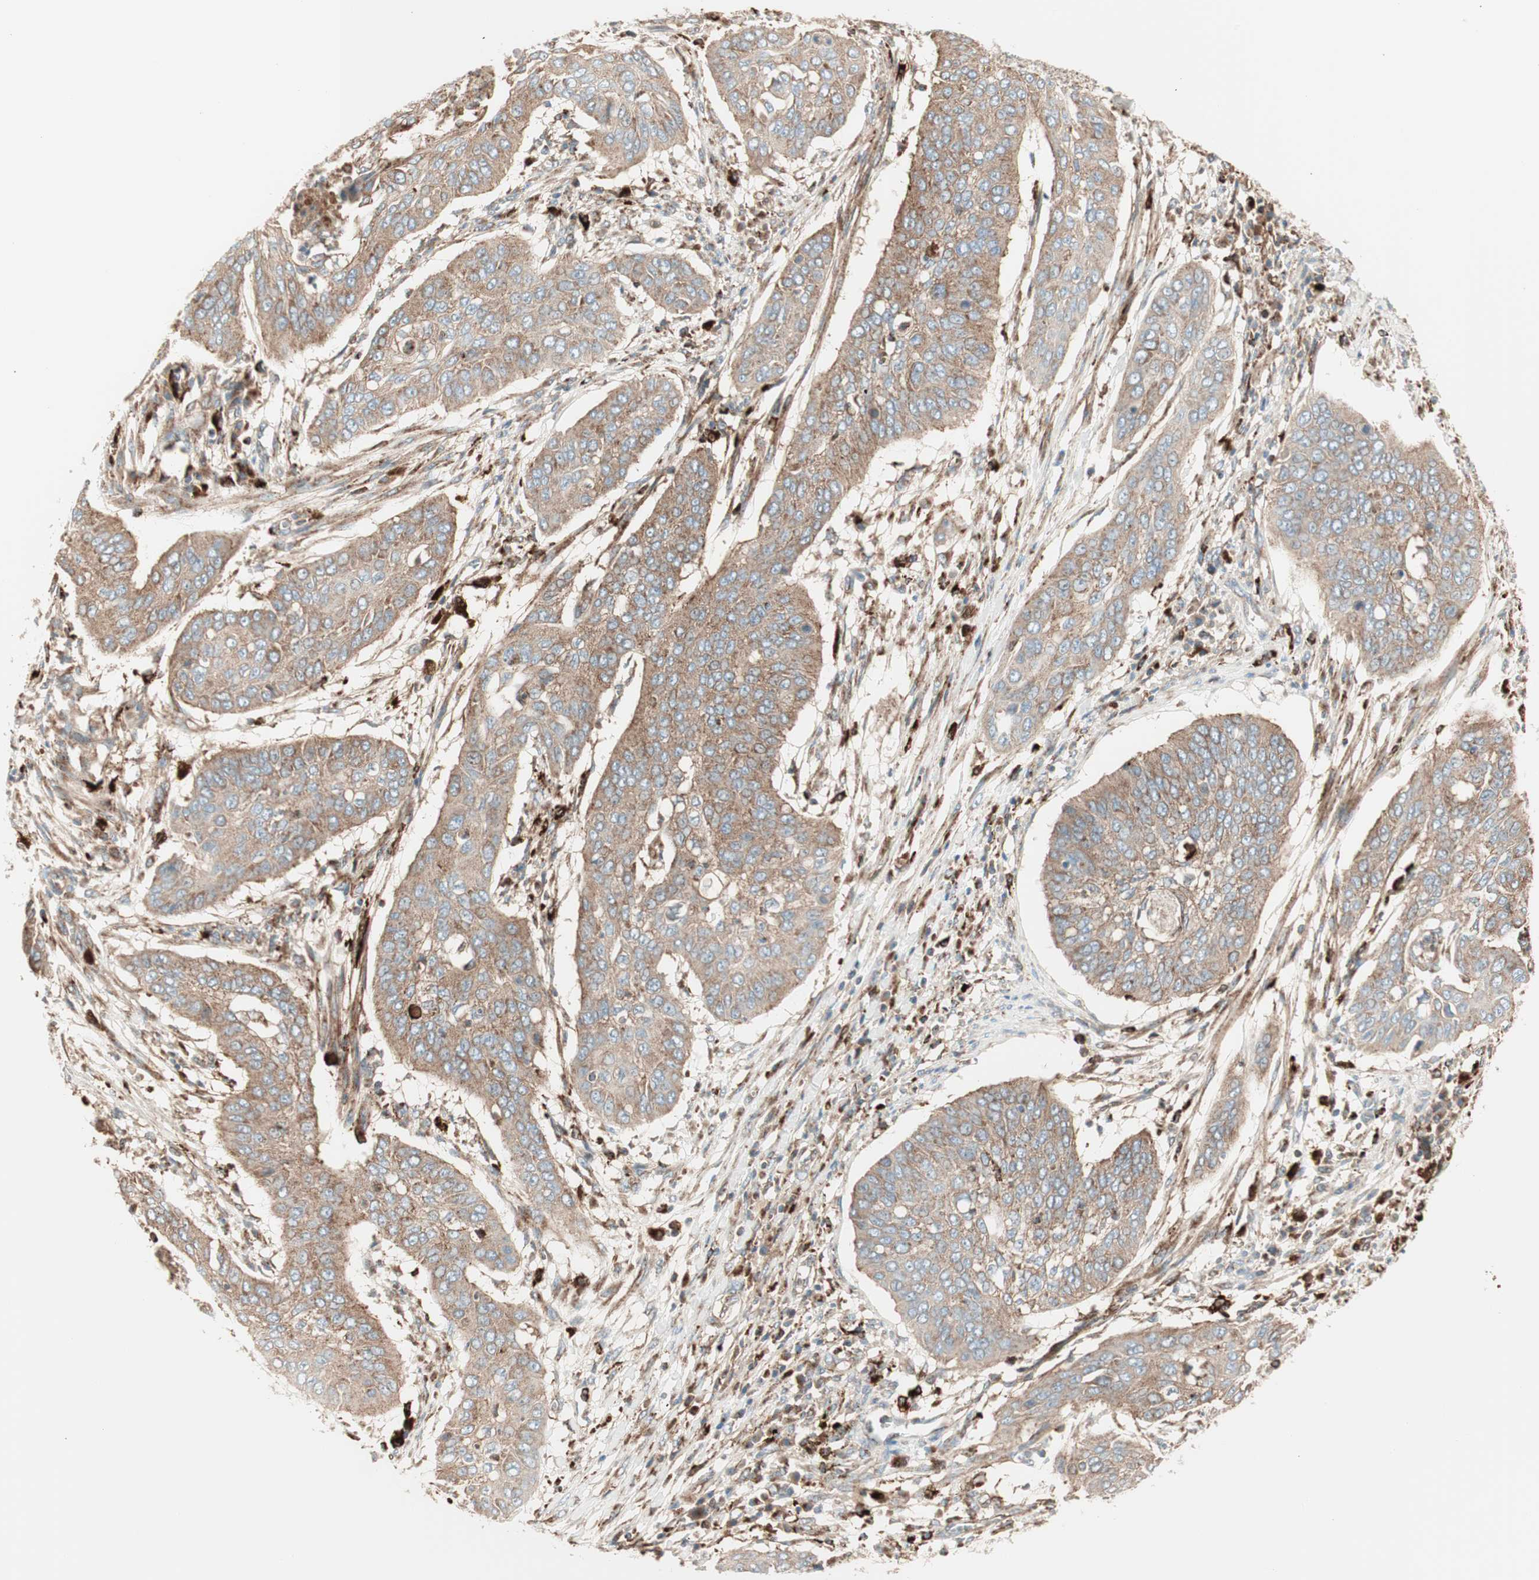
{"staining": {"intensity": "weak", "quantity": ">75%", "location": "cytoplasmic/membranous"}, "tissue": "cervical cancer", "cell_type": "Tumor cells", "image_type": "cancer", "snomed": [{"axis": "morphology", "description": "Squamous cell carcinoma, NOS"}, {"axis": "topography", "description": "Cervix"}], "caption": "Immunohistochemical staining of human cervical cancer (squamous cell carcinoma) shows low levels of weak cytoplasmic/membranous positivity in approximately >75% of tumor cells. (DAB (3,3'-diaminobenzidine) = brown stain, brightfield microscopy at high magnification).", "gene": "ATP6V1G1", "patient": {"sex": "female", "age": 39}}